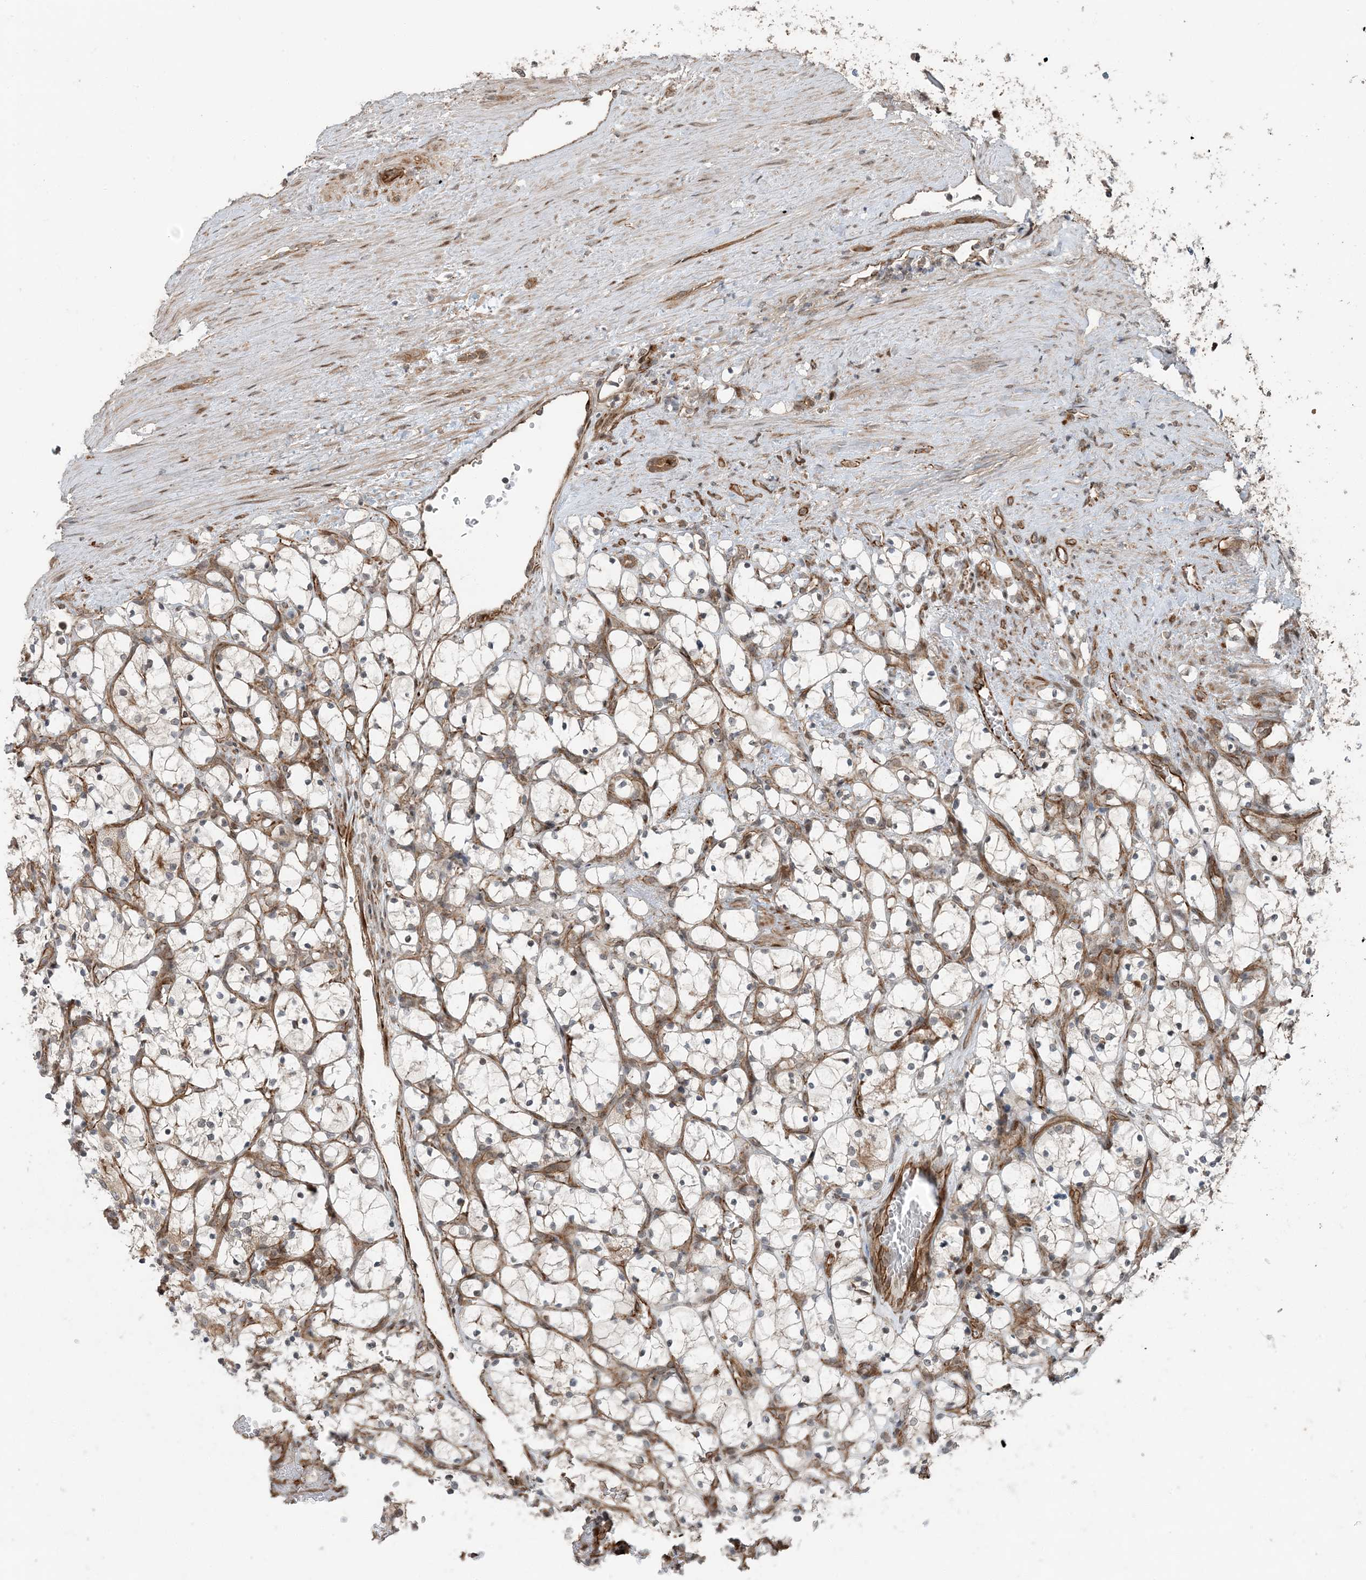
{"staining": {"intensity": "negative", "quantity": "none", "location": "none"}, "tissue": "renal cancer", "cell_type": "Tumor cells", "image_type": "cancer", "snomed": [{"axis": "morphology", "description": "Adenocarcinoma, NOS"}, {"axis": "topography", "description": "Kidney"}], "caption": "Renal cancer was stained to show a protein in brown. There is no significant expression in tumor cells. The staining is performed using DAB (3,3'-diaminobenzidine) brown chromogen with nuclei counter-stained in using hematoxylin.", "gene": "EDEM2", "patient": {"sex": "female", "age": 69}}